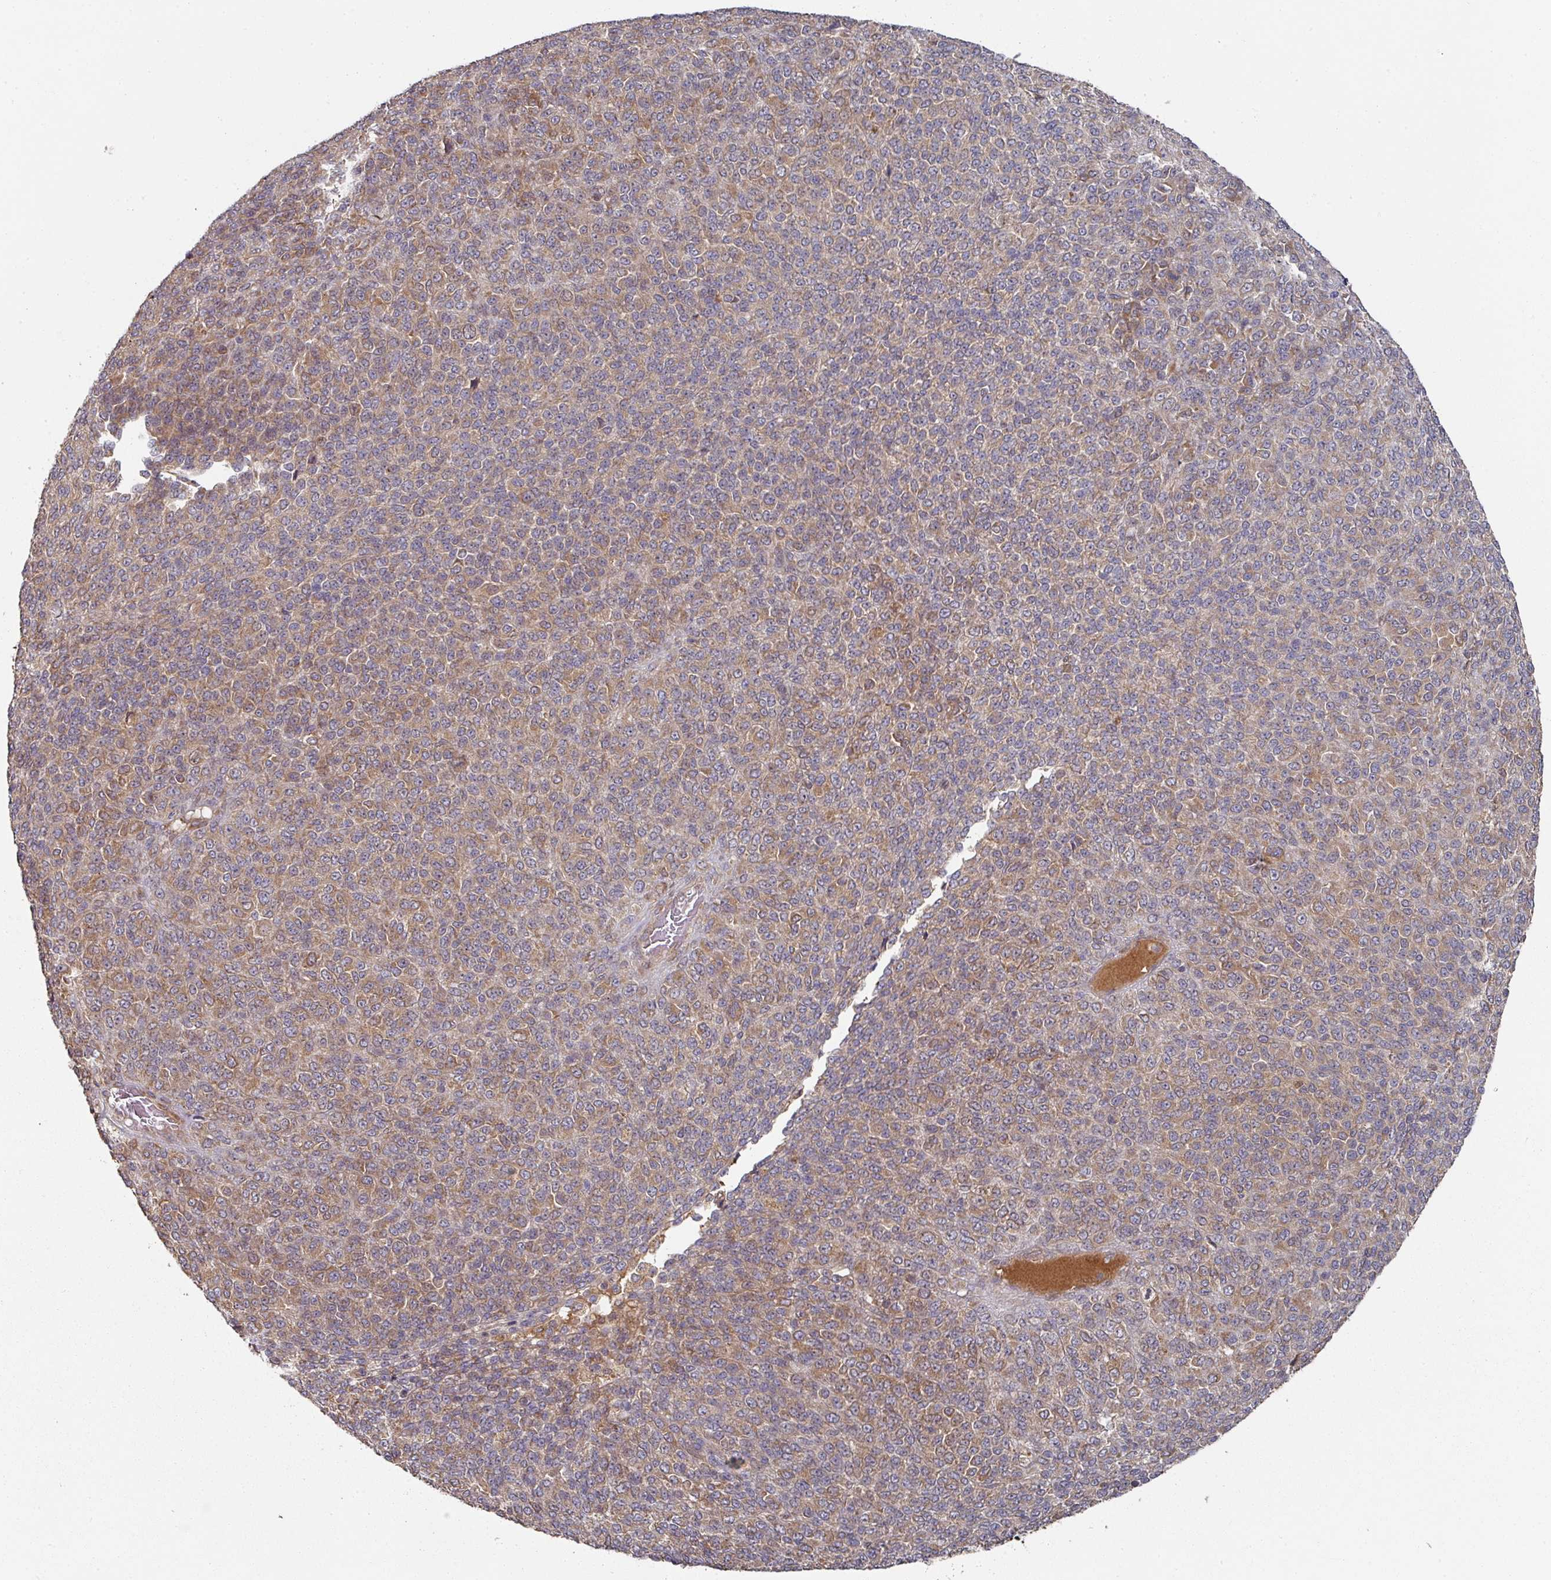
{"staining": {"intensity": "moderate", "quantity": "25%-75%", "location": "cytoplasmic/membranous"}, "tissue": "melanoma", "cell_type": "Tumor cells", "image_type": "cancer", "snomed": [{"axis": "morphology", "description": "Malignant melanoma, Metastatic site"}, {"axis": "topography", "description": "Brain"}], "caption": "Brown immunohistochemical staining in malignant melanoma (metastatic site) displays moderate cytoplasmic/membranous positivity in approximately 25%-75% of tumor cells.", "gene": "CEP95", "patient": {"sex": "female", "age": 56}}